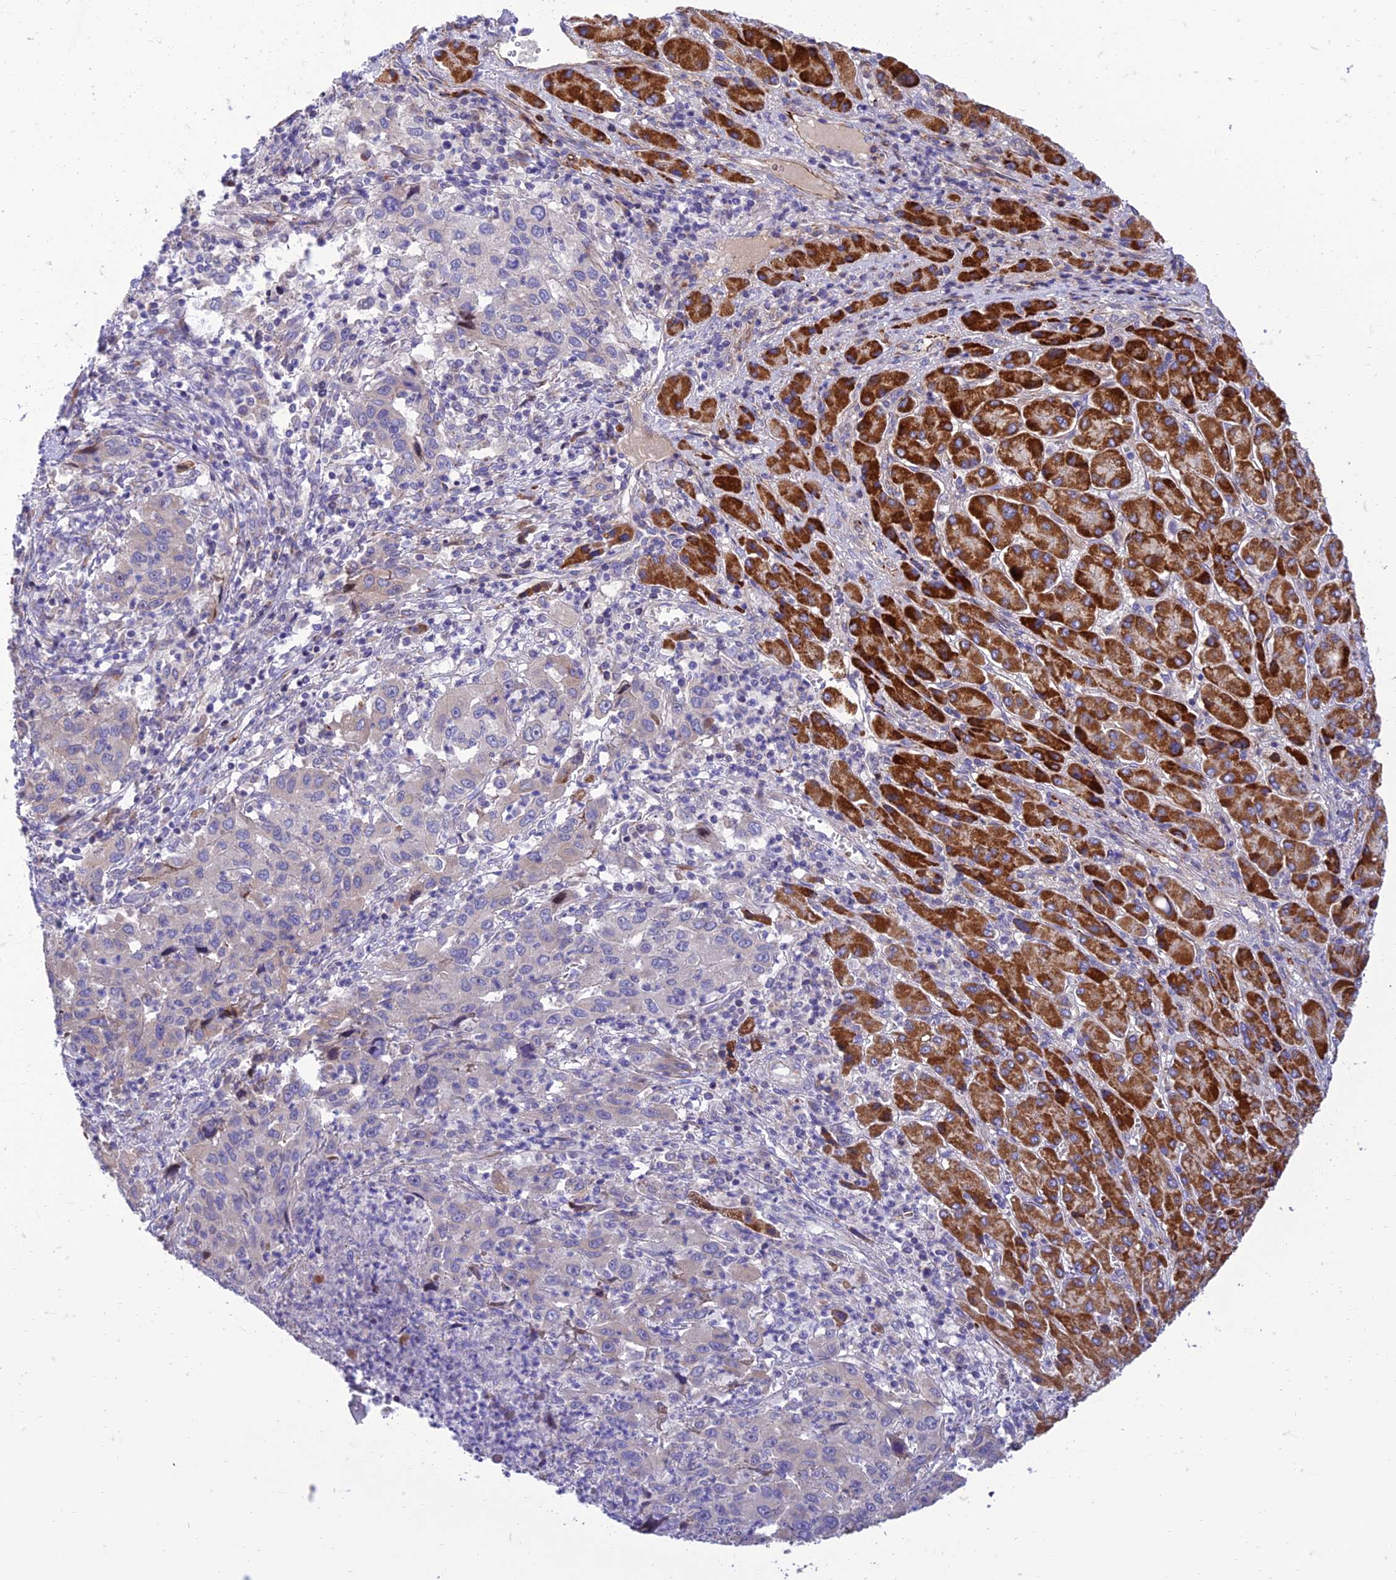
{"staining": {"intensity": "negative", "quantity": "none", "location": "none"}, "tissue": "liver cancer", "cell_type": "Tumor cells", "image_type": "cancer", "snomed": [{"axis": "morphology", "description": "Carcinoma, Hepatocellular, NOS"}, {"axis": "topography", "description": "Liver"}], "caption": "Tumor cells show no significant expression in liver hepatocellular carcinoma. (DAB immunohistochemistry visualized using brightfield microscopy, high magnification).", "gene": "SEL1L3", "patient": {"sex": "male", "age": 63}}